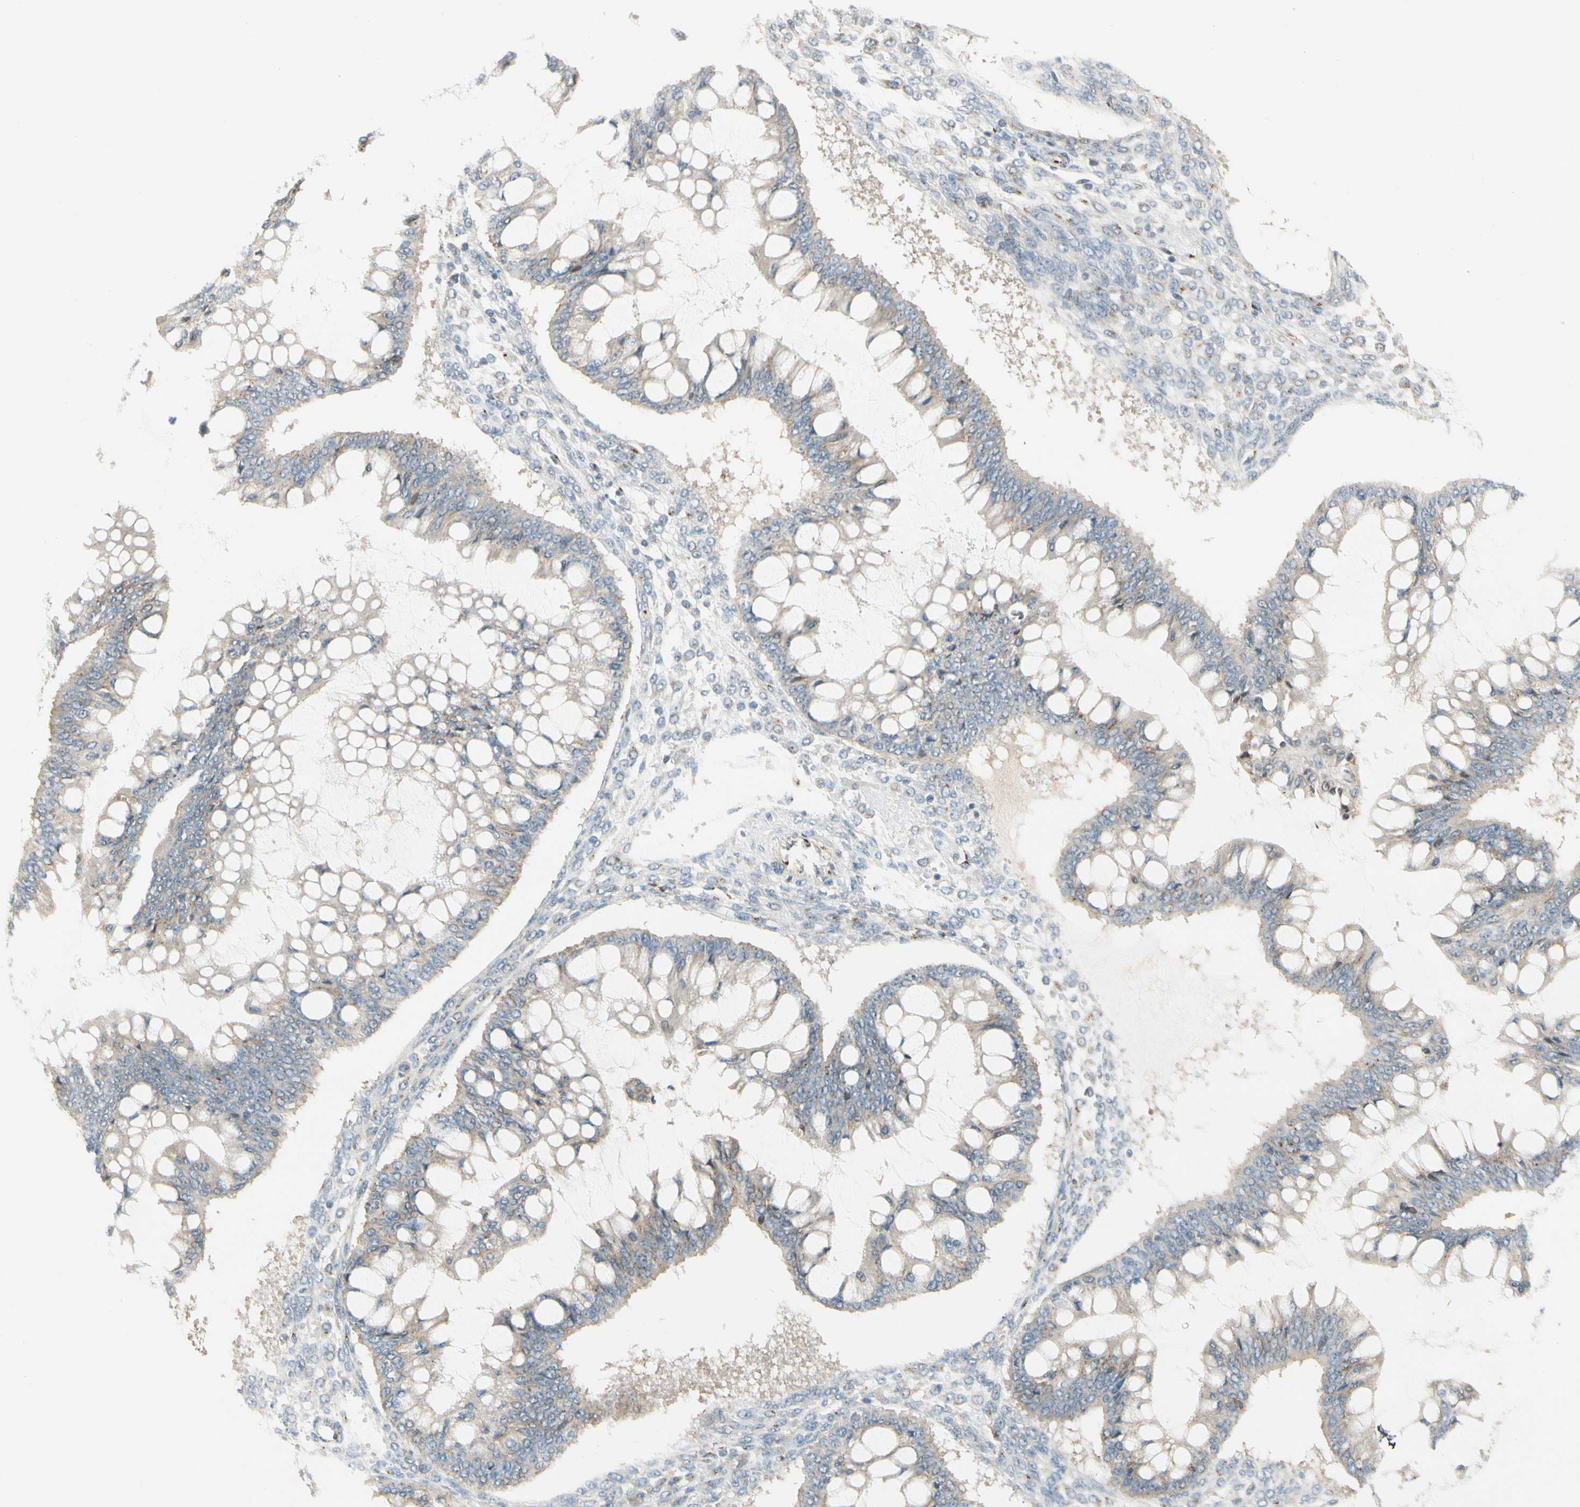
{"staining": {"intensity": "weak", "quantity": ">75%", "location": "cytoplasmic/membranous"}, "tissue": "ovarian cancer", "cell_type": "Tumor cells", "image_type": "cancer", "snomed": [{"axis": "morphology", "description": "Cystadenocarcinoma, mucinous, NOS"}, {"axis": "topography", "description": "Ovary"}], "caption": "Brown immunohistochemical staining in ovarian cancer (mucinous cystadenocarcinoma) reveals weak cytoplasmic/membranous expression in approximately >75% of tumor cells.", "gene": "MANSC1", "patient": {"sex": "female", "age": 73}}